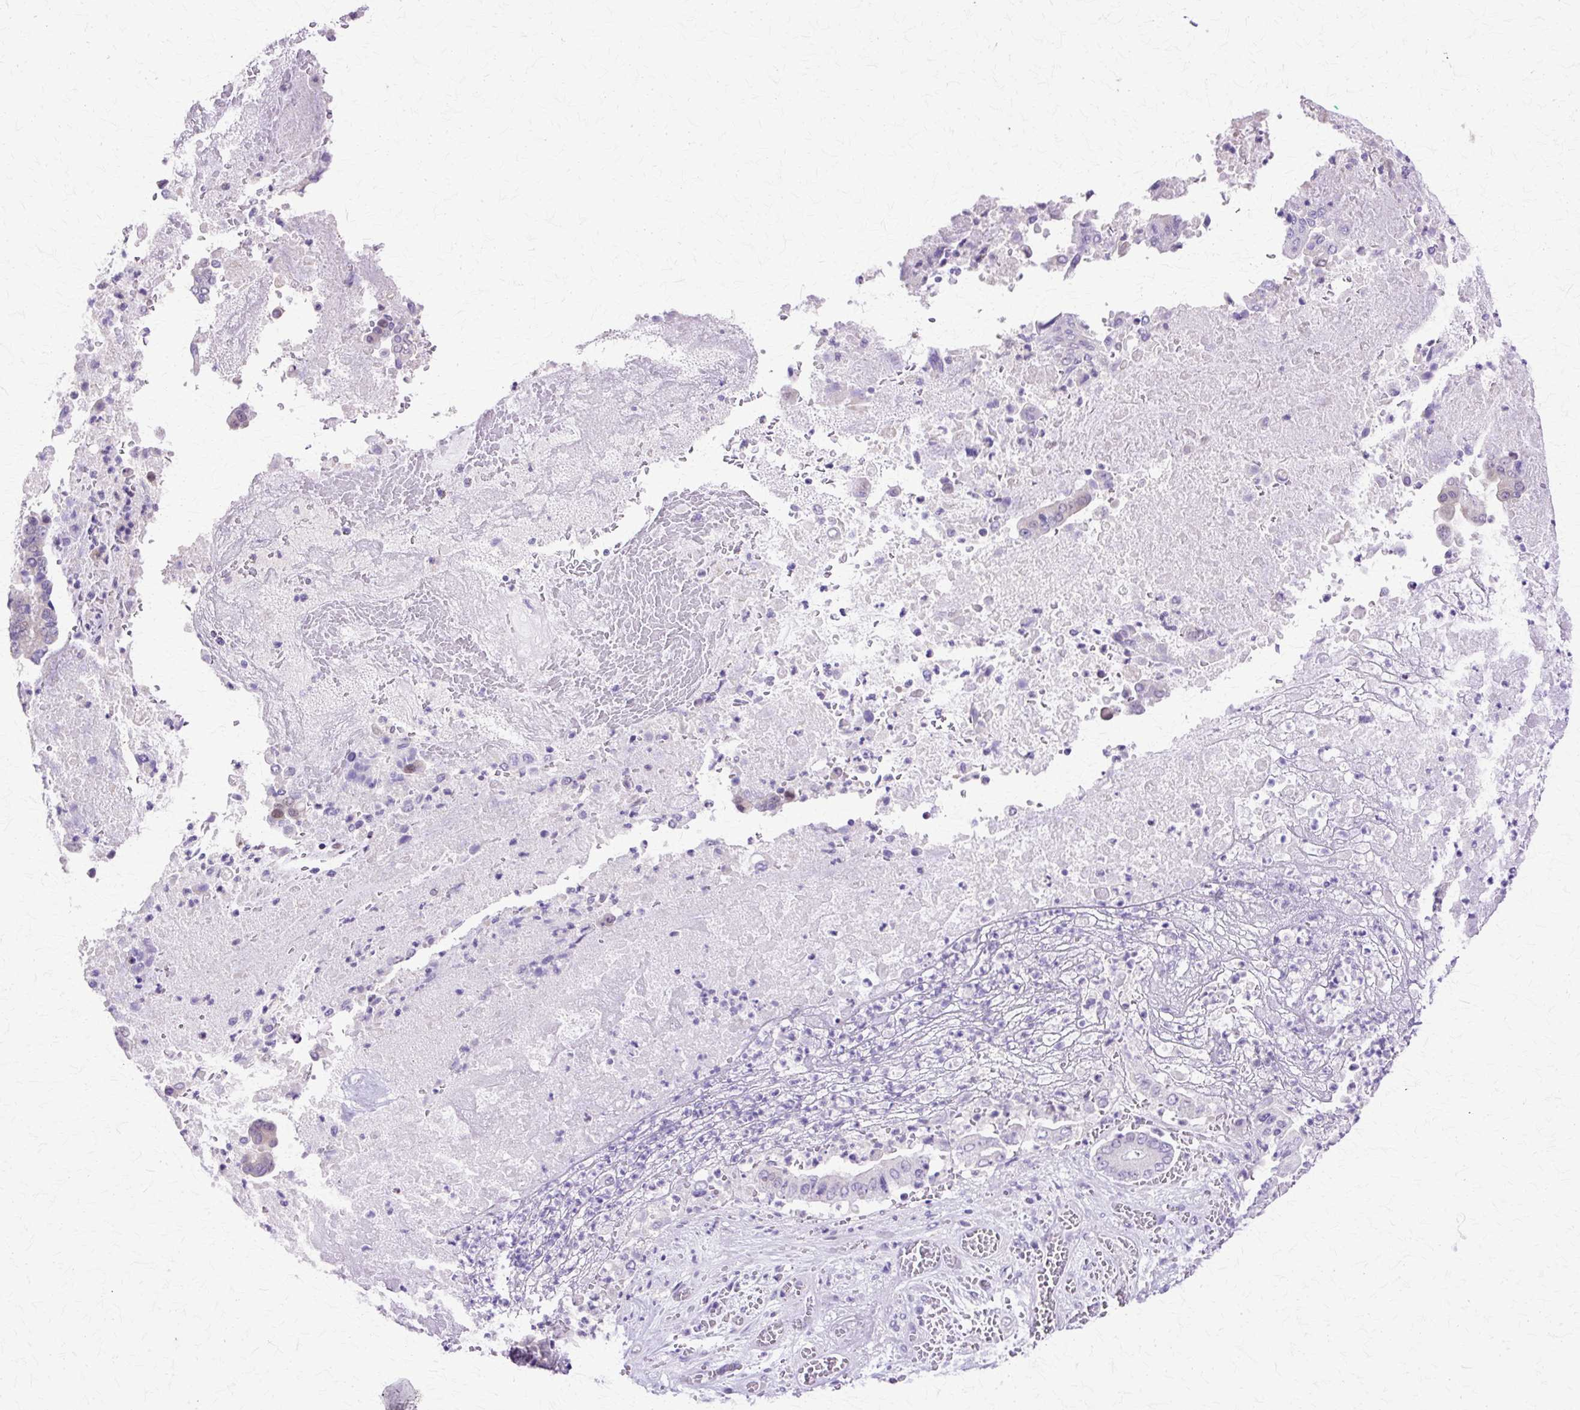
{"staining": {"intensity": "negative", "quantity": "none", "location": "none"}, "tissue": "pancreatic cancer", "cell_type": "Tumor cells", "image_type": "cancer", "snomed": [{"axis": "morphology", "description": "Adenocarcinoma, NOS"}, {"axis": "topography", "description": "Pancreas"}], "caption": "High power microscopy histopathology image of an IHC micrograph of adenocarcinoma (pancreatic), revealing no significant positivity in tumor cells. Nuclei are stained in blue.", "gene": "HSPA8", "patient": {"sex": "female", "age": 77}}